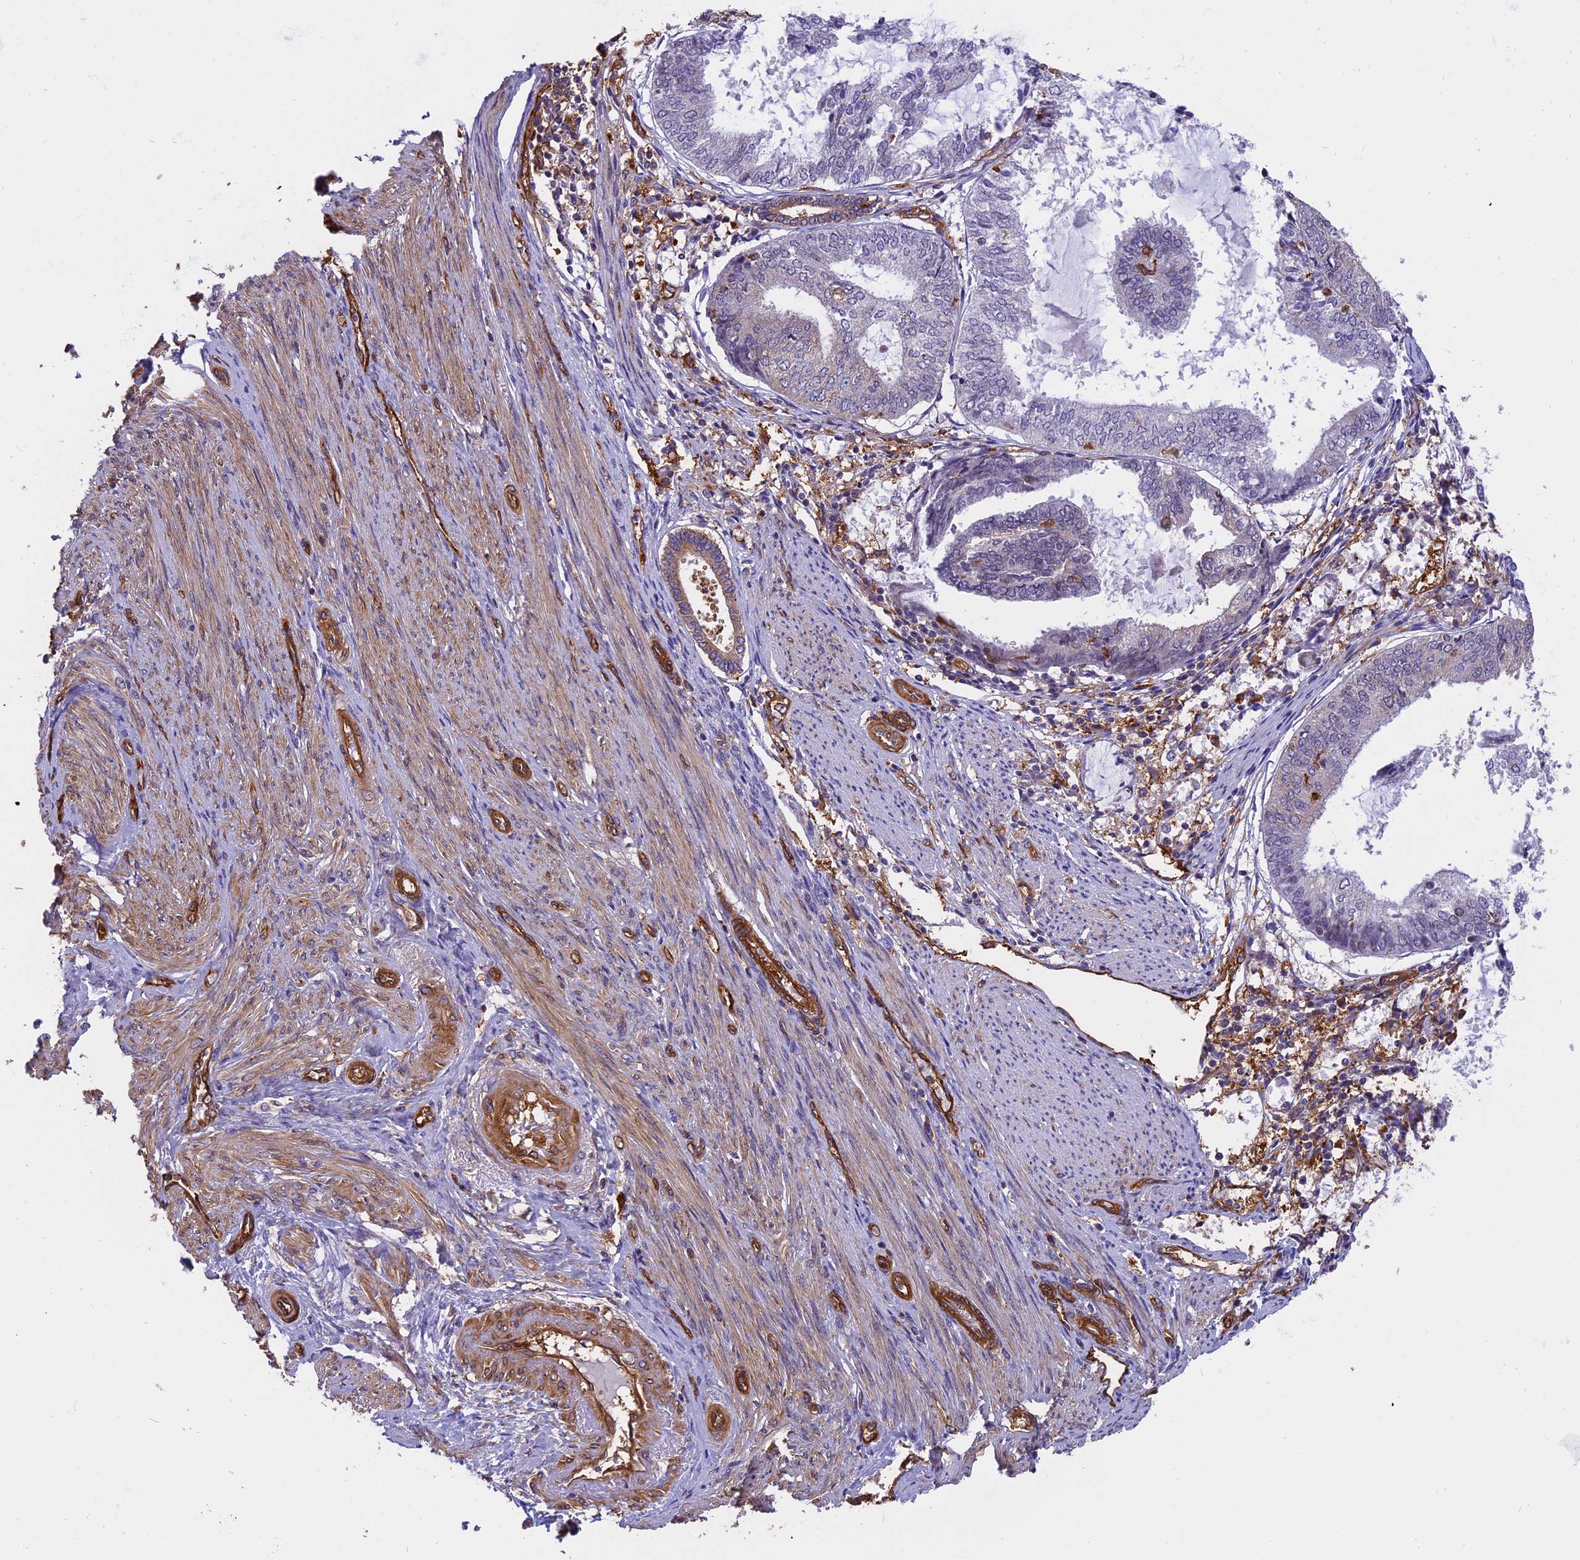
{"staining": {"intensity": "negative", "quantity": "none", "location": "none"}, "tissue": "endometrial cancer", "cell_type": "Tumor cells", "image_type": "cancer", "snomed": [{"axis": "morphology", "description": "Adenocarcinoma, NOS"}, {"axis": "topography", "description": "Endometrium"}], "caption": "Tumor cells are negative for brown protein staining in endometrial adenocarcinoma.", "gene": "EHBP1L1", "patient": {"sex": "female", "age": 81}}